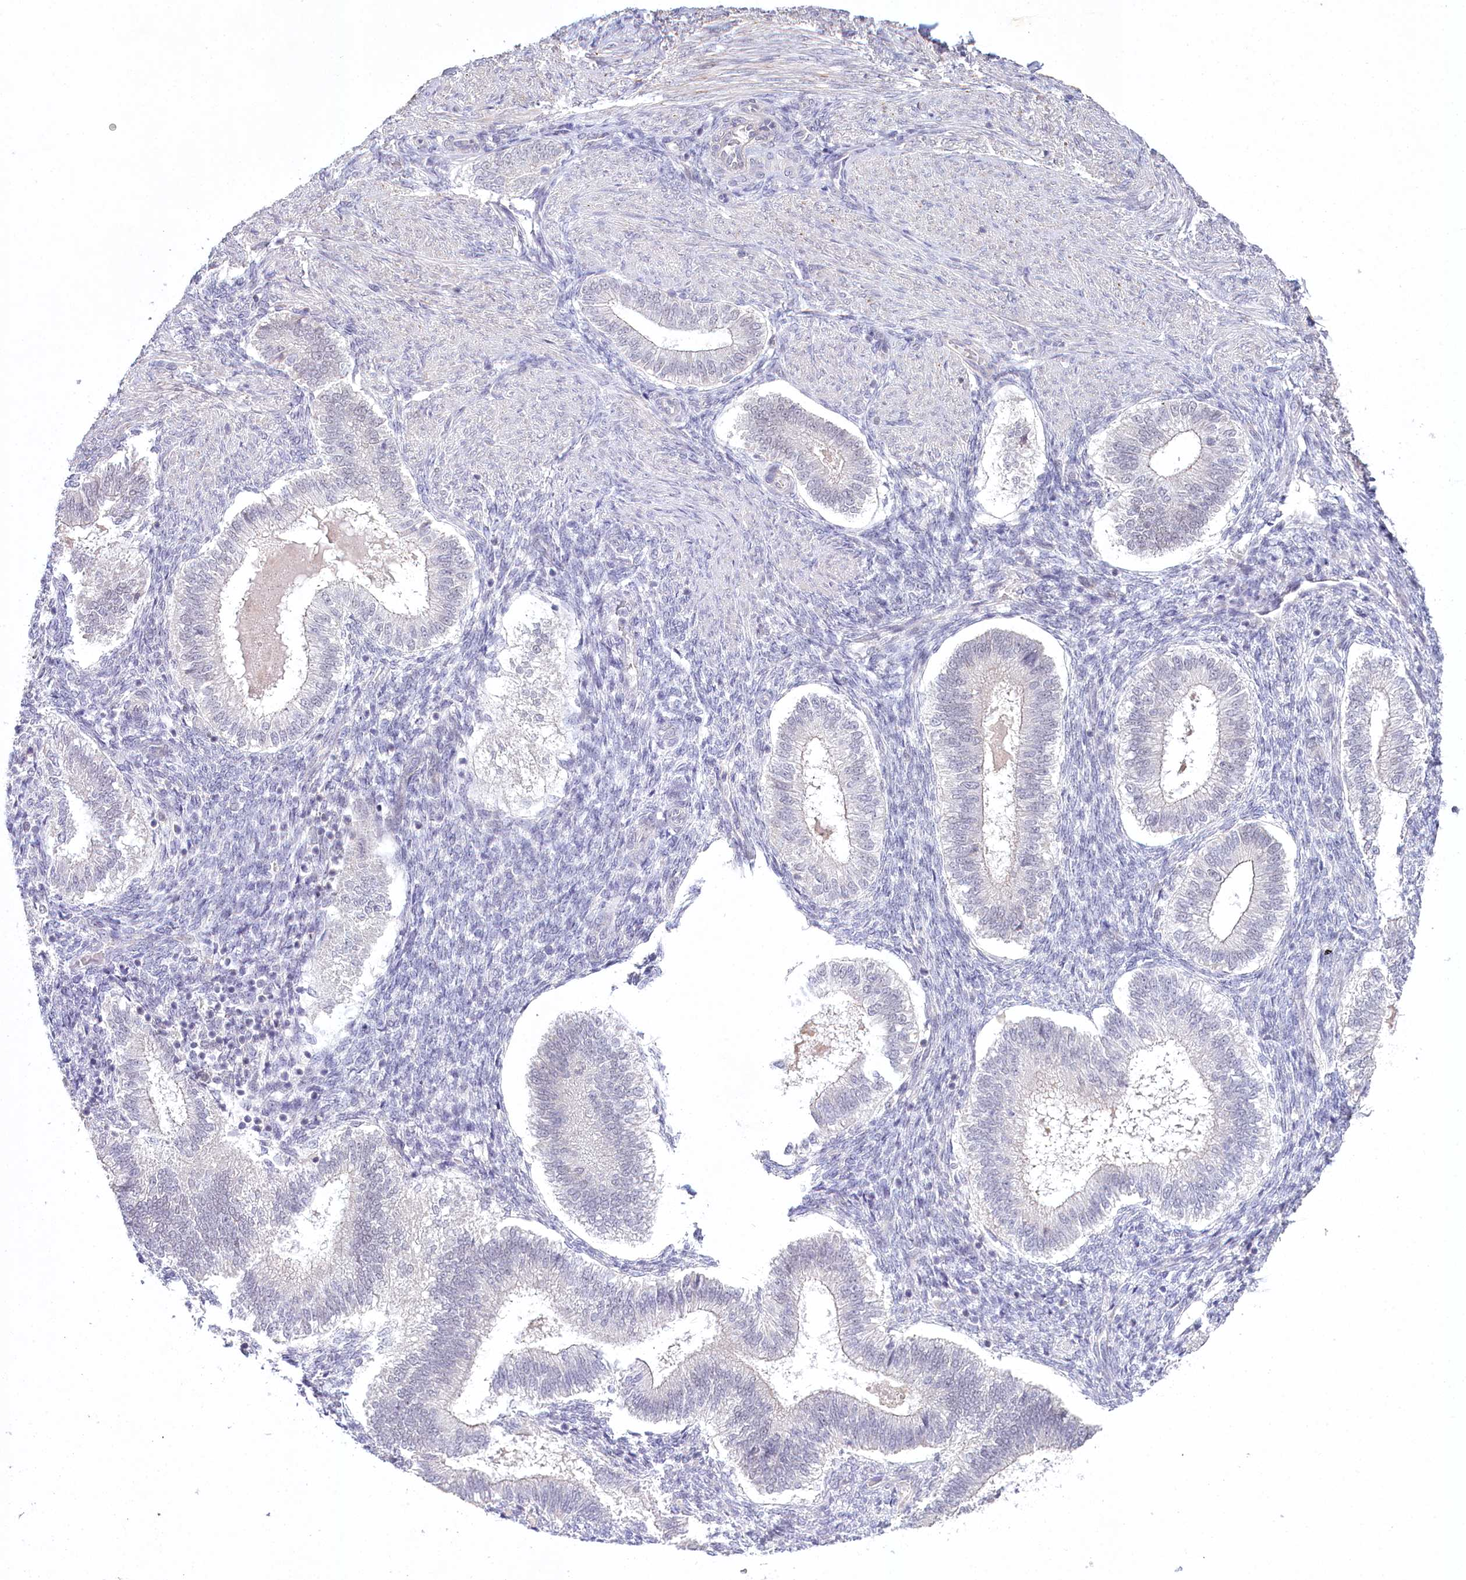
{"staining": {"intensity": "negative", "quantity": "none", "location": "none"}, "tissue": "endometrium", "cell_type": "Cells in endometrial stroma", "image_type": "normal", "snomed": [{"axis": "morphology", "description": "Normal tissue, NOS"}, {"axis": "topography", "description": "Endometrium"}], "caption": "Immunohistochemistry (IHC) photomicrograph of benign endometrium: human endometrium stained with DAB (3,3'-diaminobenzidine) demonstrates no significant protein positivity in cells in endometrial stroma.", "gene": "AMTN", "patient": {"sex": "female", "age": 25}}